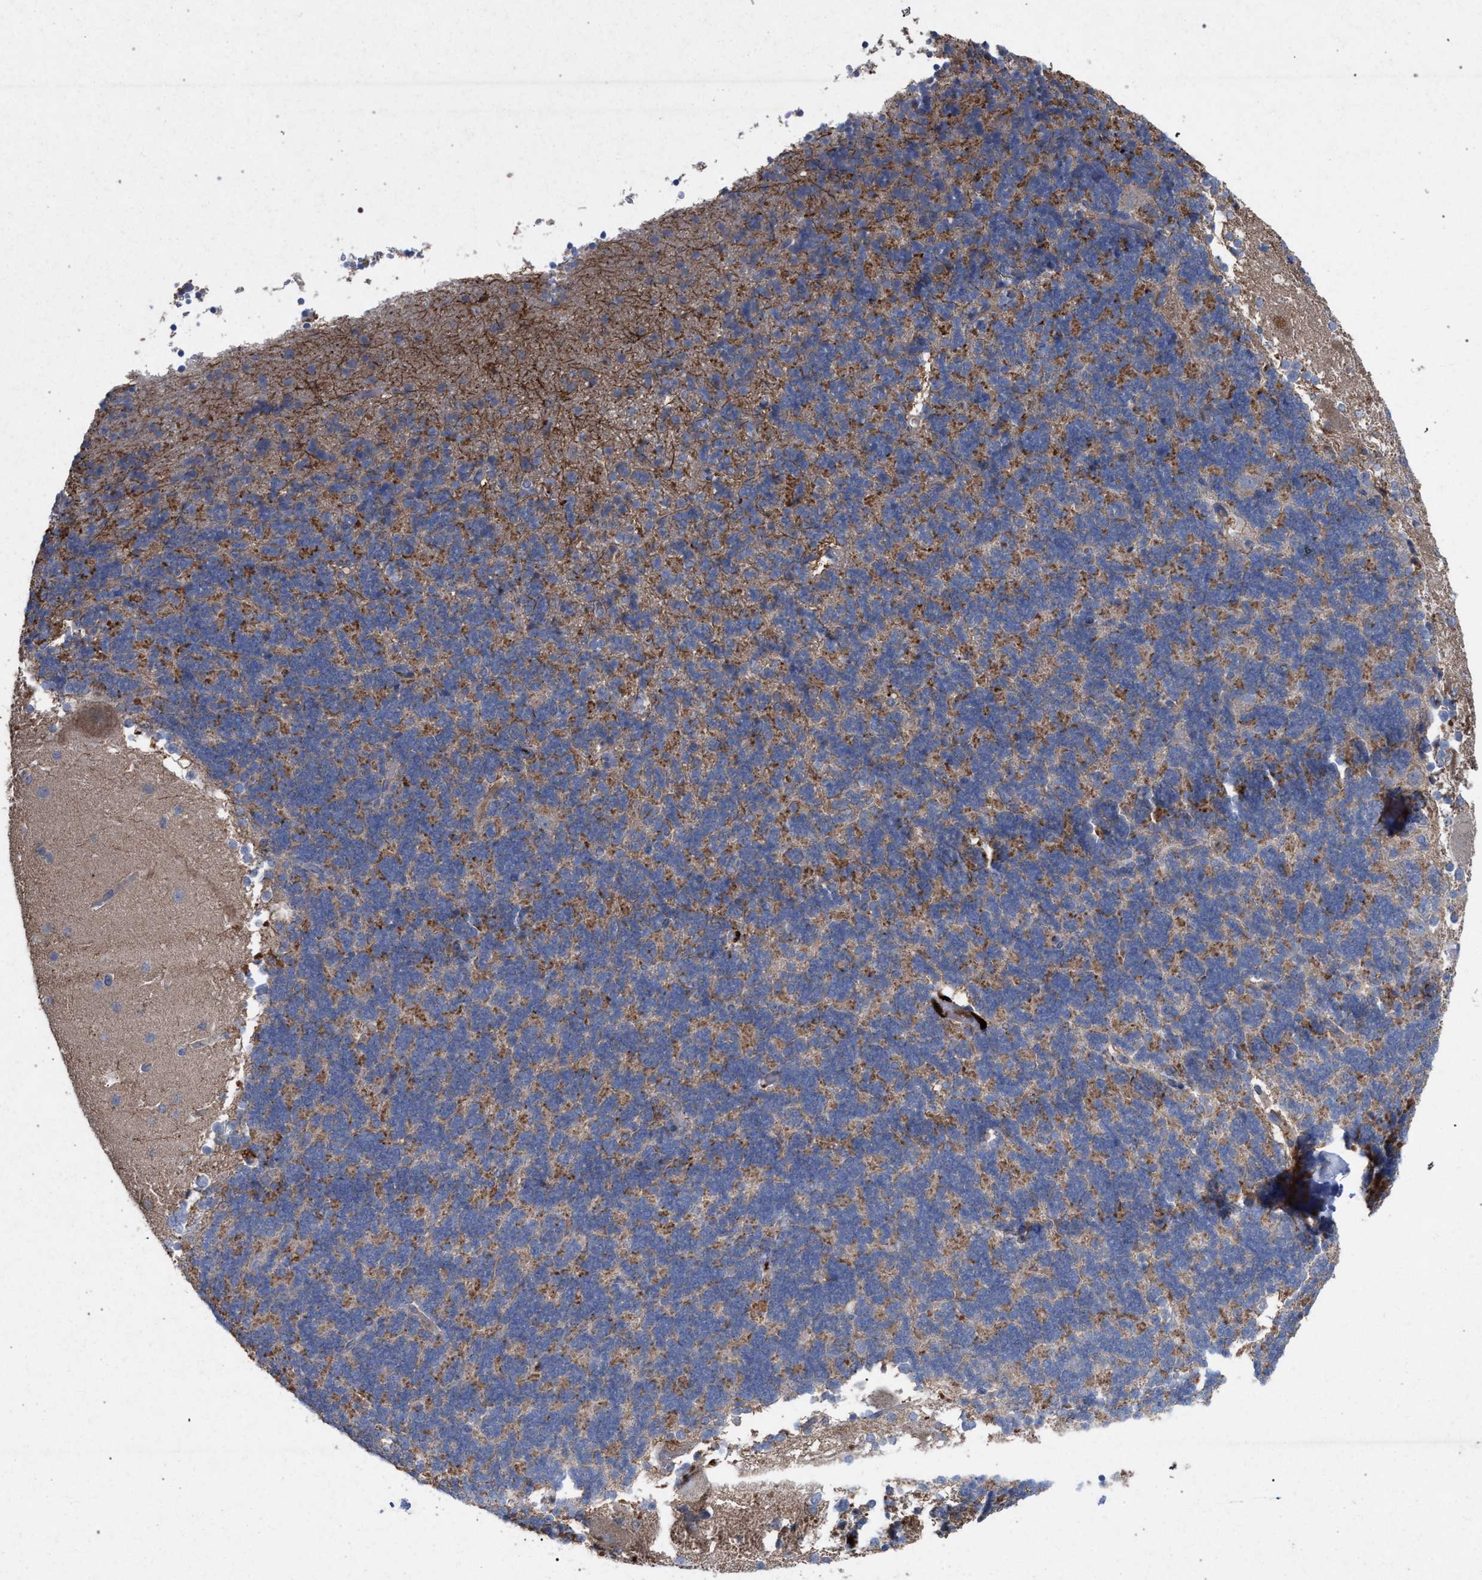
{"staining": {"intensity": "moderate", "quantity": "<25%", "location": "cytoplasmic/membranous"}, "tissue": "cerebellum", "cell_type": "Cells in granular layer", "image_type": "normal", "snomed": [{"axis": "morphology", "description": "Normal tissue, NOS"}, {"axis": "topography", "description": "Cerebellum"}], "caption": "Cerebellum stained with a brown dye reveals moderate cytoplasmic/membranous positive expression in about <25% of cells in granular layer.", "gene": "BCL2L12", "patient": {"sex": "female", "age": 19}}